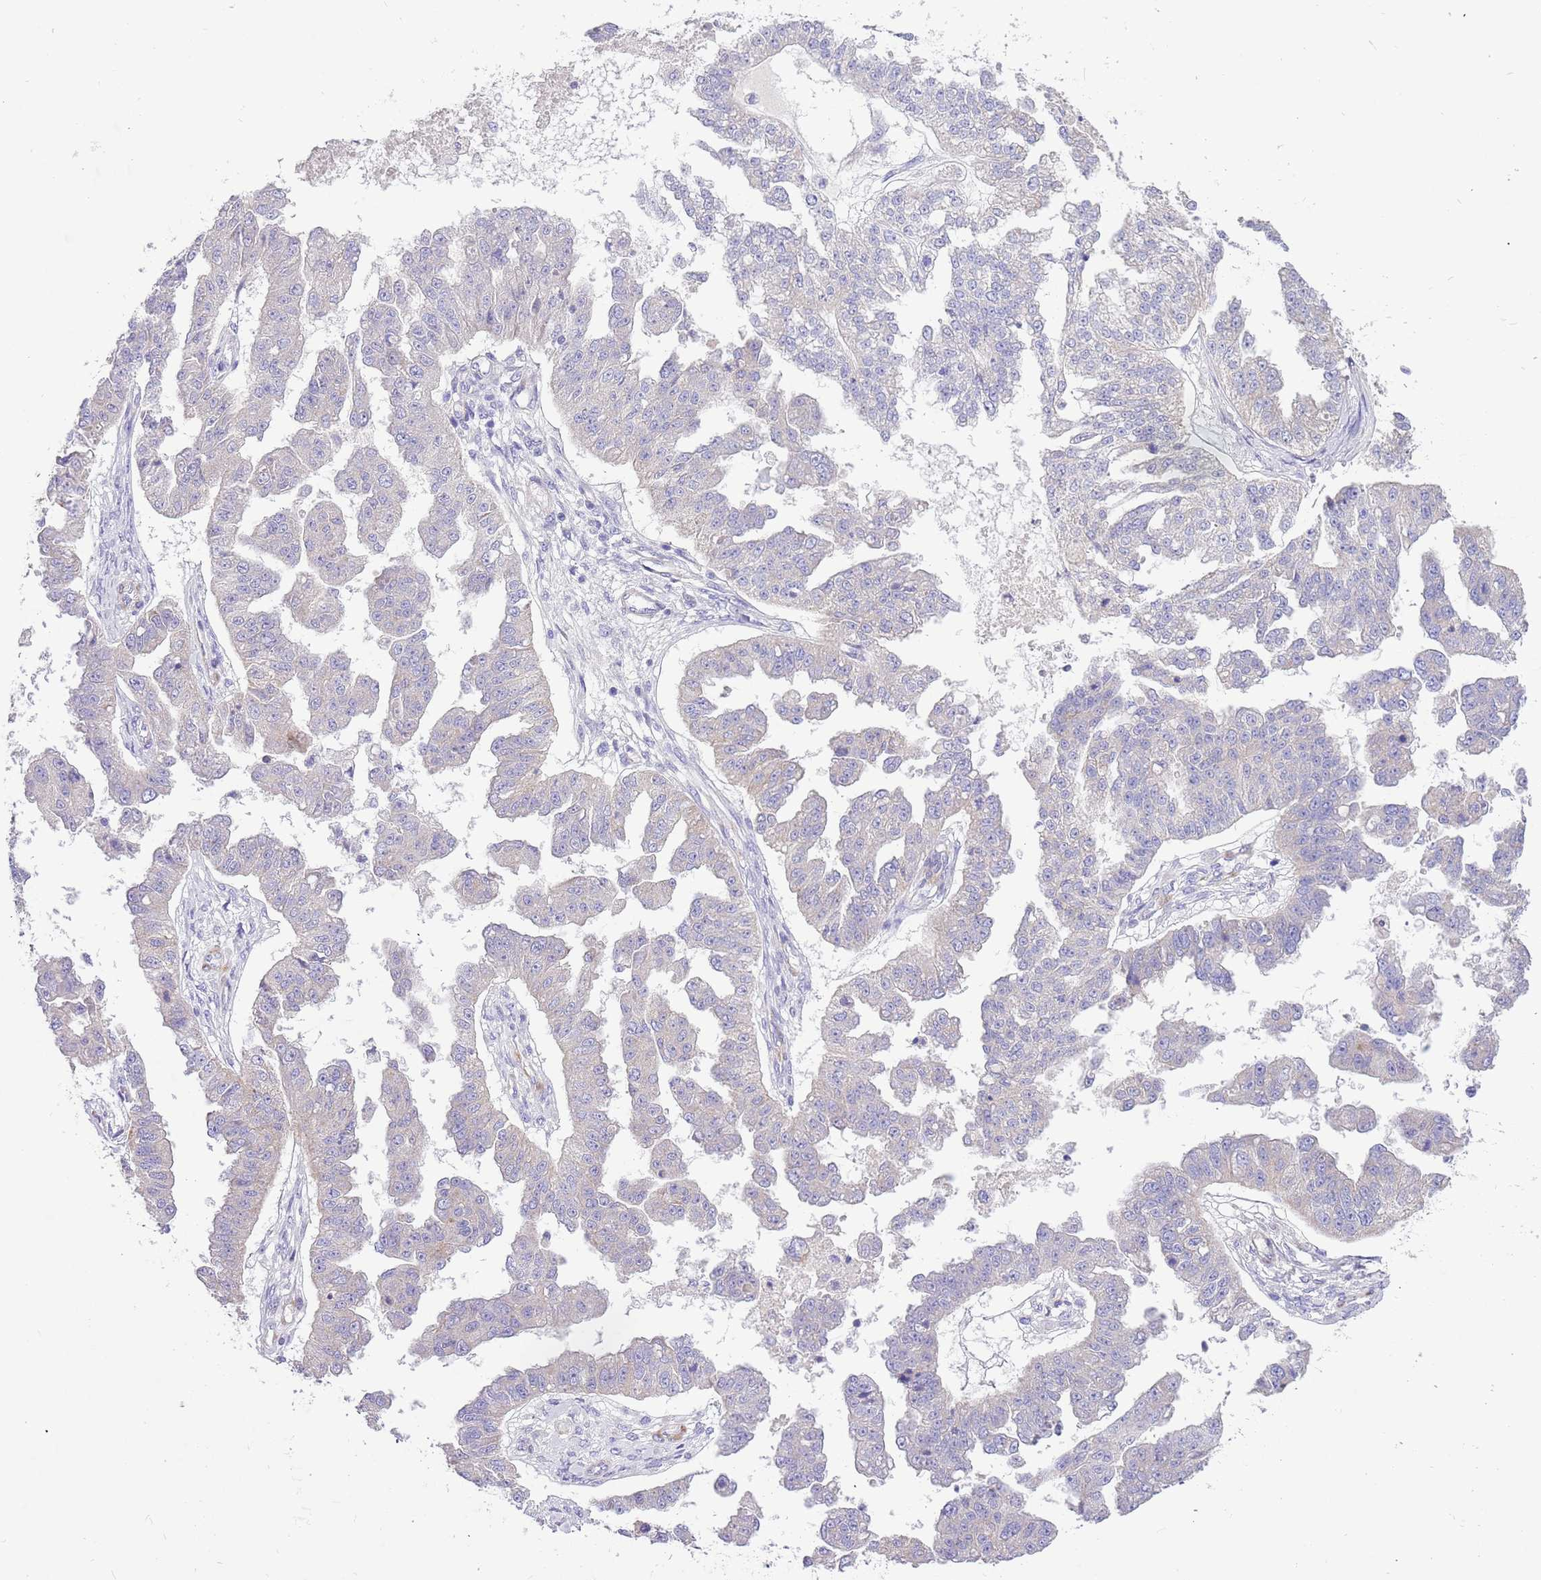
{"staining": {"intensity": "negative", "quantity": "none", "location": "none"}, "tissue": "ovarian cancer", "cell_type": "Tumor cells", "image_type": "cancer", "snomed": [{"axis": "morphology", "description": "Cystadenocarcinoma, serous, NOS"}, {"axis": "topography", "description": "Ovary"}], "caption": "Immunohistochemistry (IHC) histopathology image of neoplastic tissue: human serous cystadenocarcinoma (ovarian) stained with DAB (3,3'-diaminobenzidine) displays no significant protein positivity in tumor cells.", "gene": "SERINC3", "patient": {"sex": "female", "age": 58}}